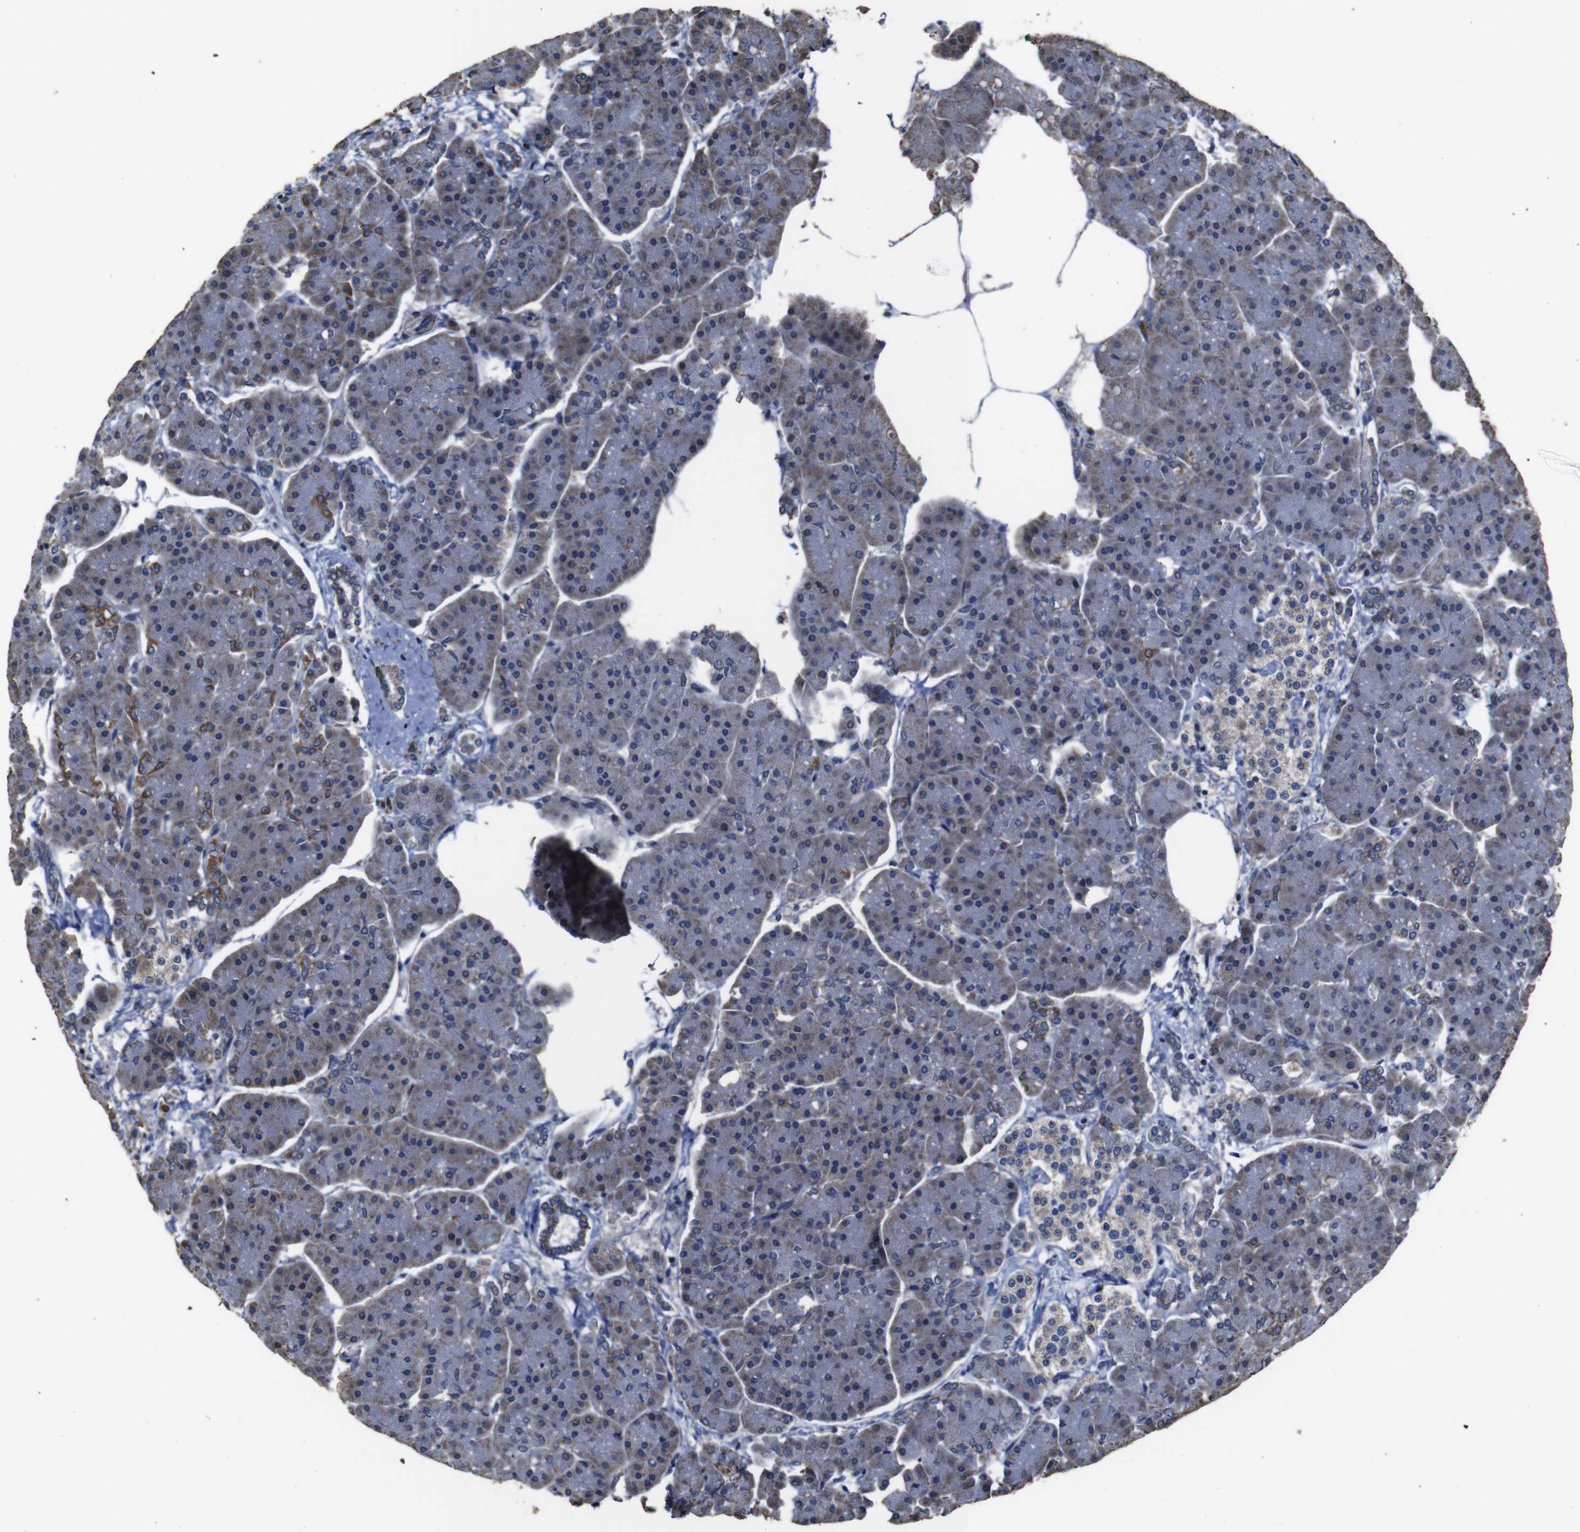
{"staining": {"intensity": "moderate", "quantity": "25%-75%", "location": "cytoplasmic/membranous"}, "tissue": "pancreas", "cell_type": "Exocrine glandular cells", "image_type": "normal", "snomed": [{"axis": "morphology", "description": "Normal tissue, NOS"}, {"axis": "topography", "description": "Pancreas"}], "caption": "Brown immunohistochemical staining in normal human pancreas reveals moderate cytoplasmic/membranous staining in approximately 25%-75% of exocrine glandular cells. (DAB IHC, brown staining for protein, blue staining for nuclei).", "gene": "SNN", "patient": {"sex": "female", "age": 70}}